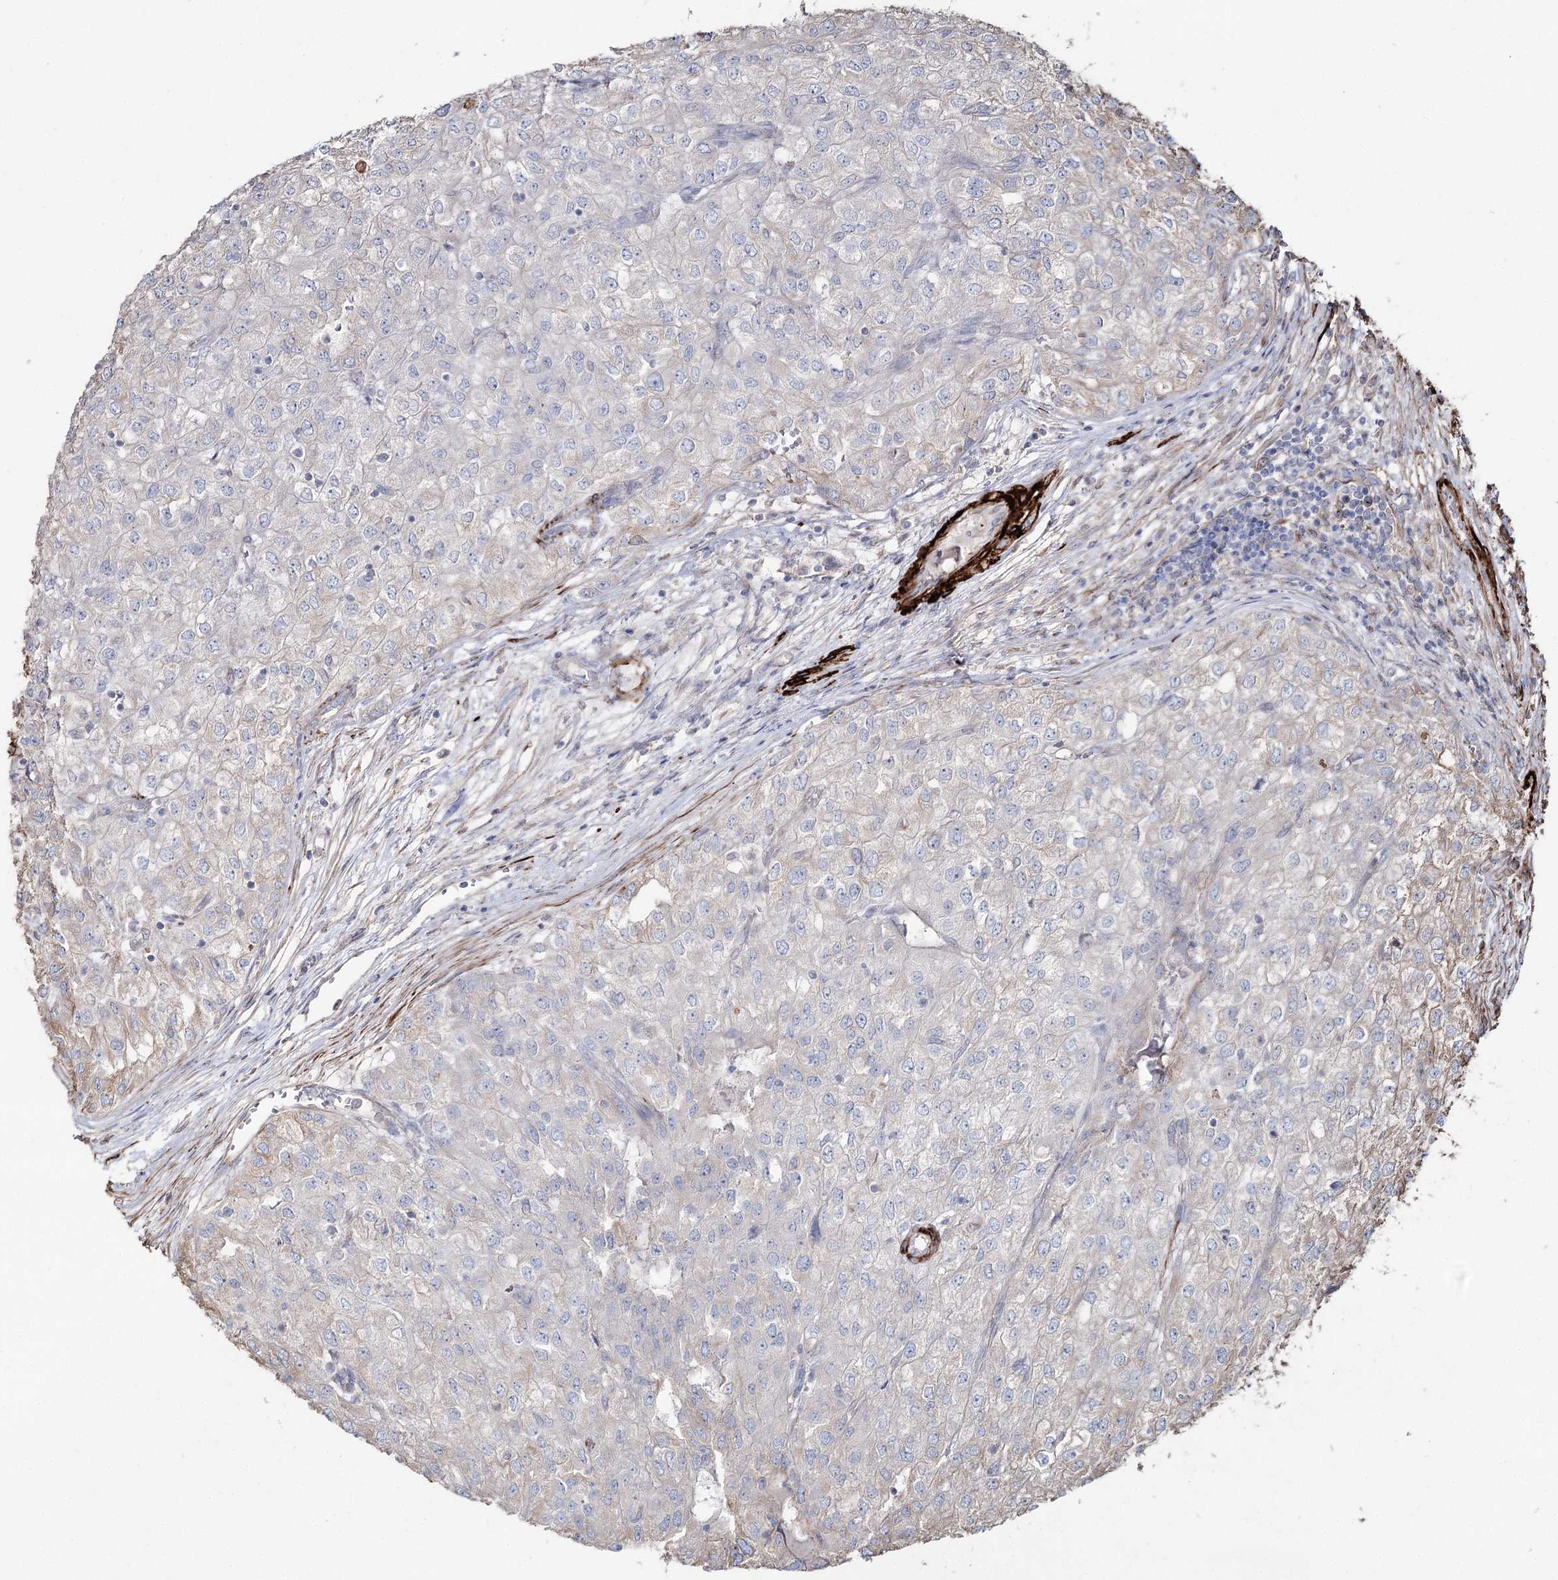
{"staining": {"intensity": "negative", "quantity": "none", "location": "none"}, "tissue": "renal cancer", "cell_type": "Tumor cells", "image_type": "cancer", "snomed": [{"axis": "morphology", "description": "Adenocarcinoma, NOS"}, {"axis": "topography", "description": "Kidney"}], "caption": "Human renal cancer (adenocarcinoma) stained for a protein using immunohistochemistry (IHC) exhibits no expression in tumor cells.", "gene": "SUMF1", "patient": {"sex": "female", "age": 54}}